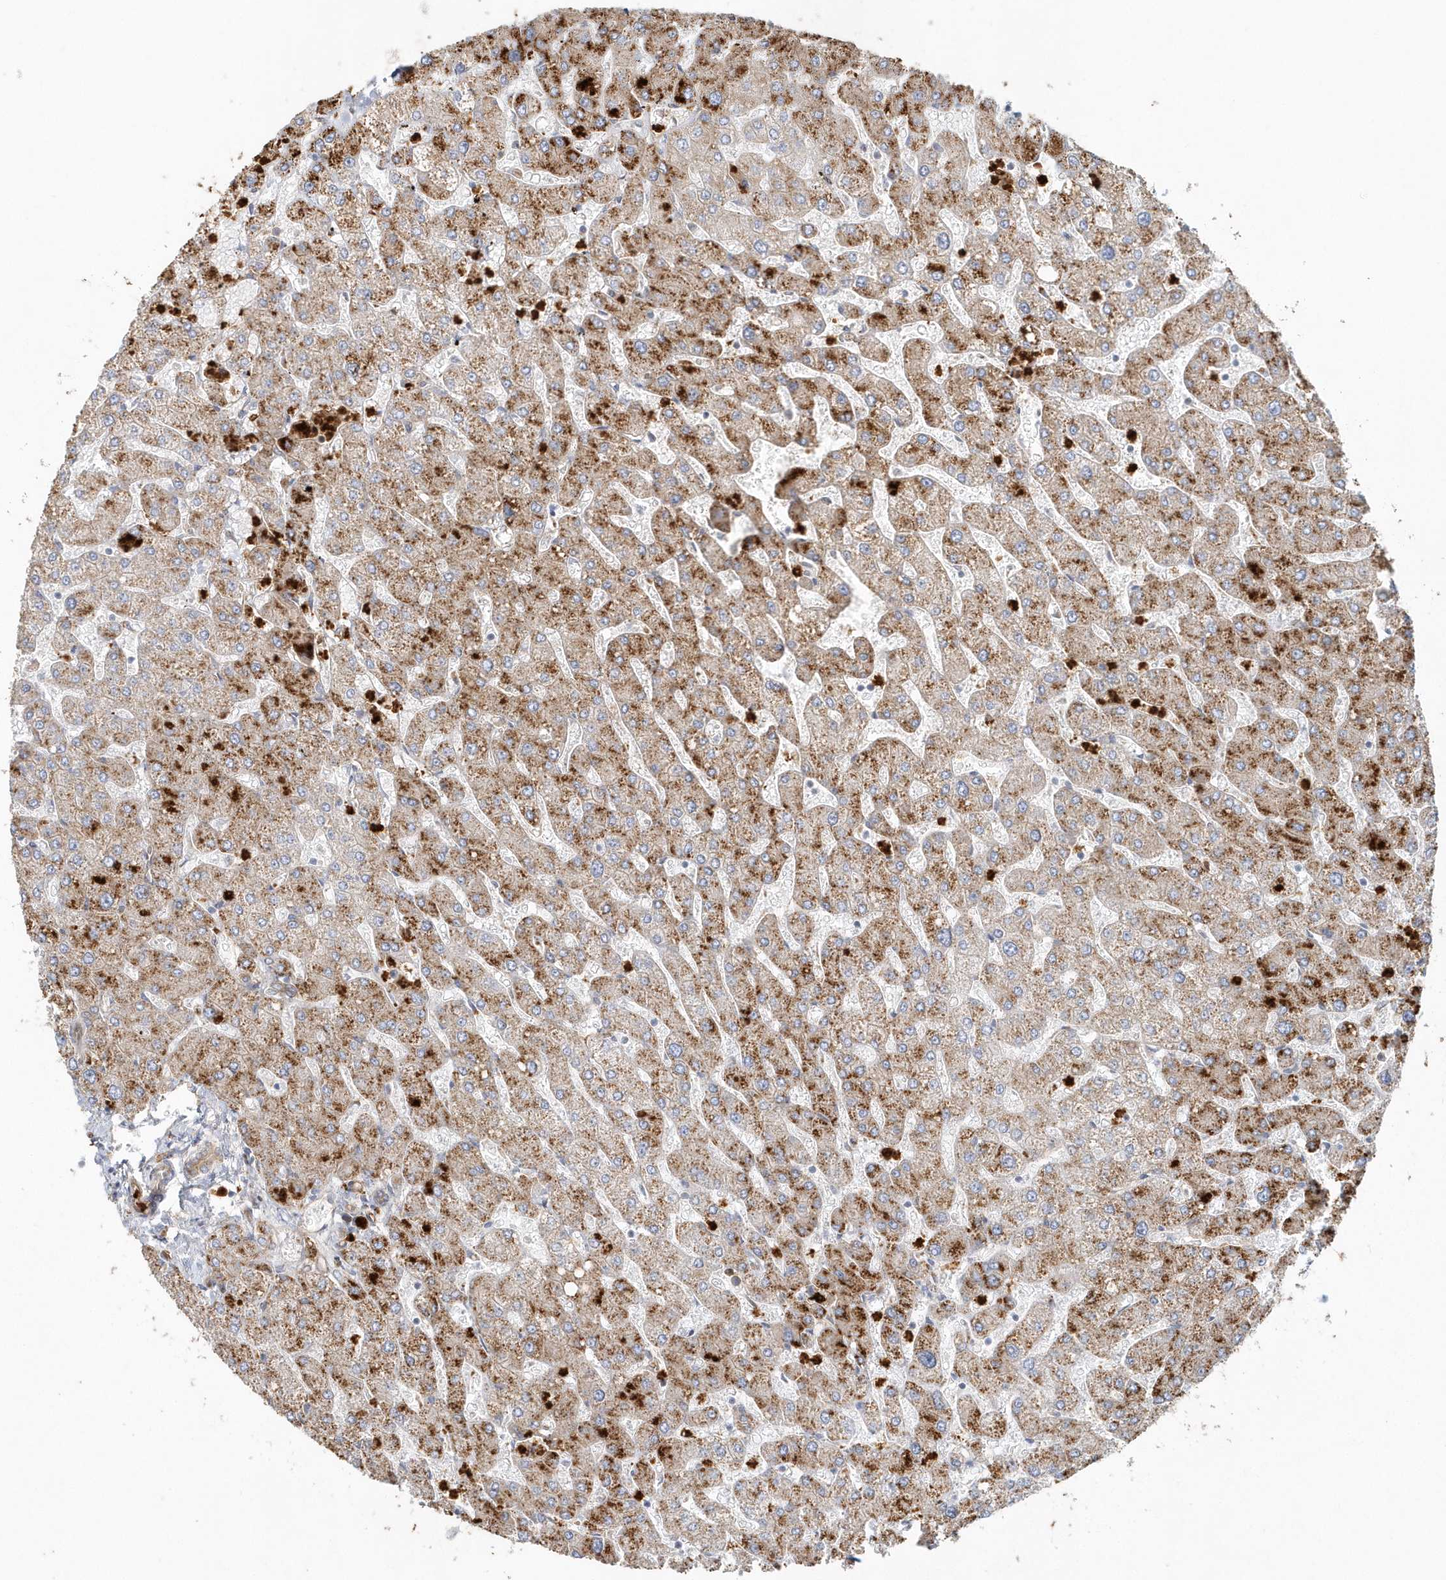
{"staining": {"intensity": "moderate", "quantity": ">75%", "location": "cytoplasmic/membranous"}, "tissue": "liver", "cell_type": "Cholangiocytes", "image_type": "normal", "snomed": [{"axis": "morphology", "description": "Normal tissue, NOS"}, {"axis": "topography", "description": "Liver"}], "caption": "A medium amount of moderate cytoplasmic/membranous expression is identified in approximately >75% of cholangiocytes in unremarkable liver.", "gene": "DNAH1", "patient": {"sex": "male", "age": 55}}